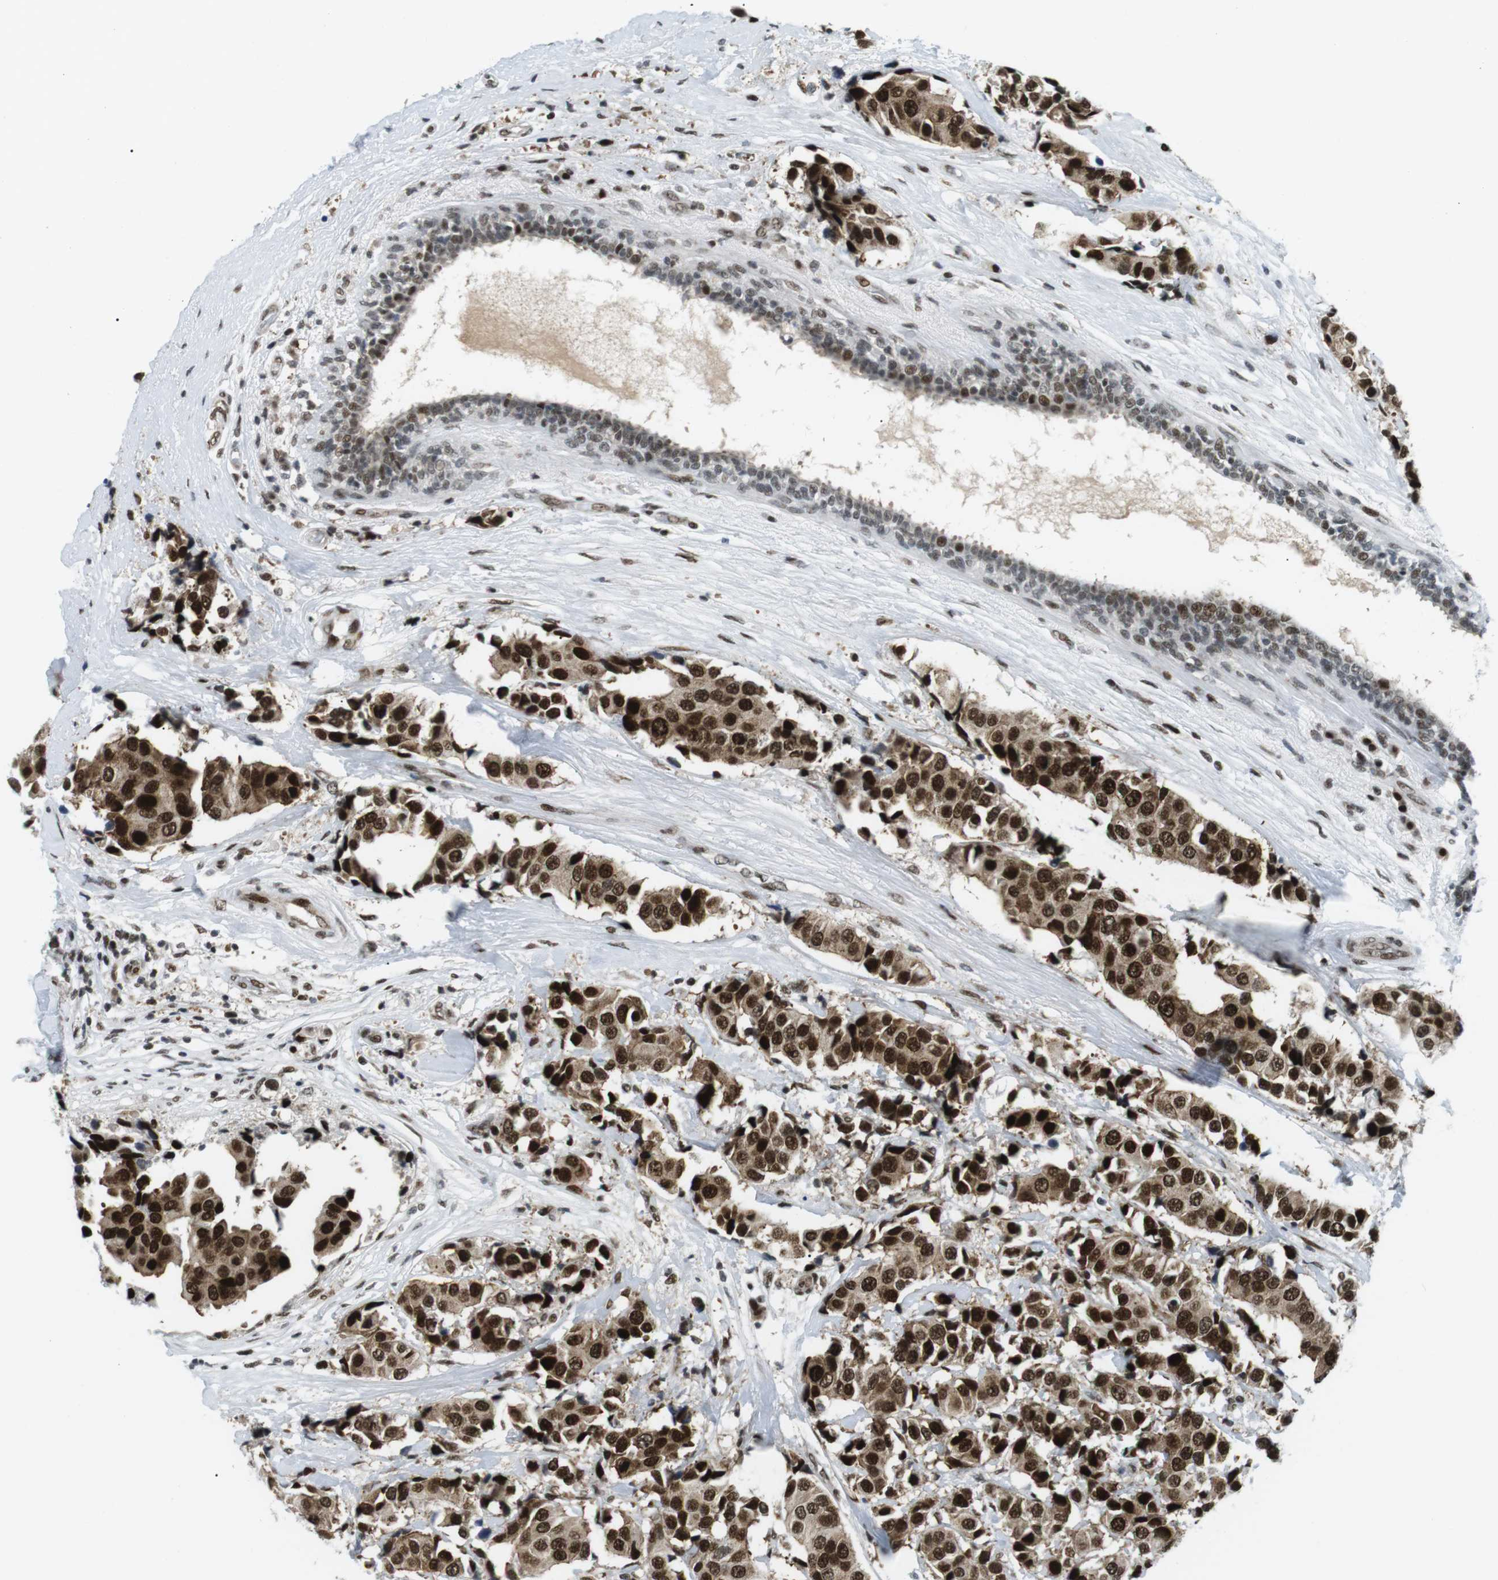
{"staining": {"intensity": "strong", "quantity": ">75%", "location": "cytoplasmic/membranous,nuclear"}, "tissue": "breast cancer", "cell_type": "Tumor cells", "image_type": "cancer", "snomed": [{"axis": "morphology", "description": "Normal tissue, NOS"}, {"axis": "morphology", "description": "Duct carcinoma"}, {"axis": "topography", "description": "Breast"}], "caption": "Immunohistochemical staining of human infiltrating ductal carcinoma (breast) displays high levels of strong cytoplasmic/membranous and nuclear protein staining in about >75% of tumor cells. The staining was performed using DAB, with brown indicating positive protein expression. Nuclei are stained blue with hematoxylin.", "gene": "CDC27", "patient": {"sex": "female", "age": 39}}